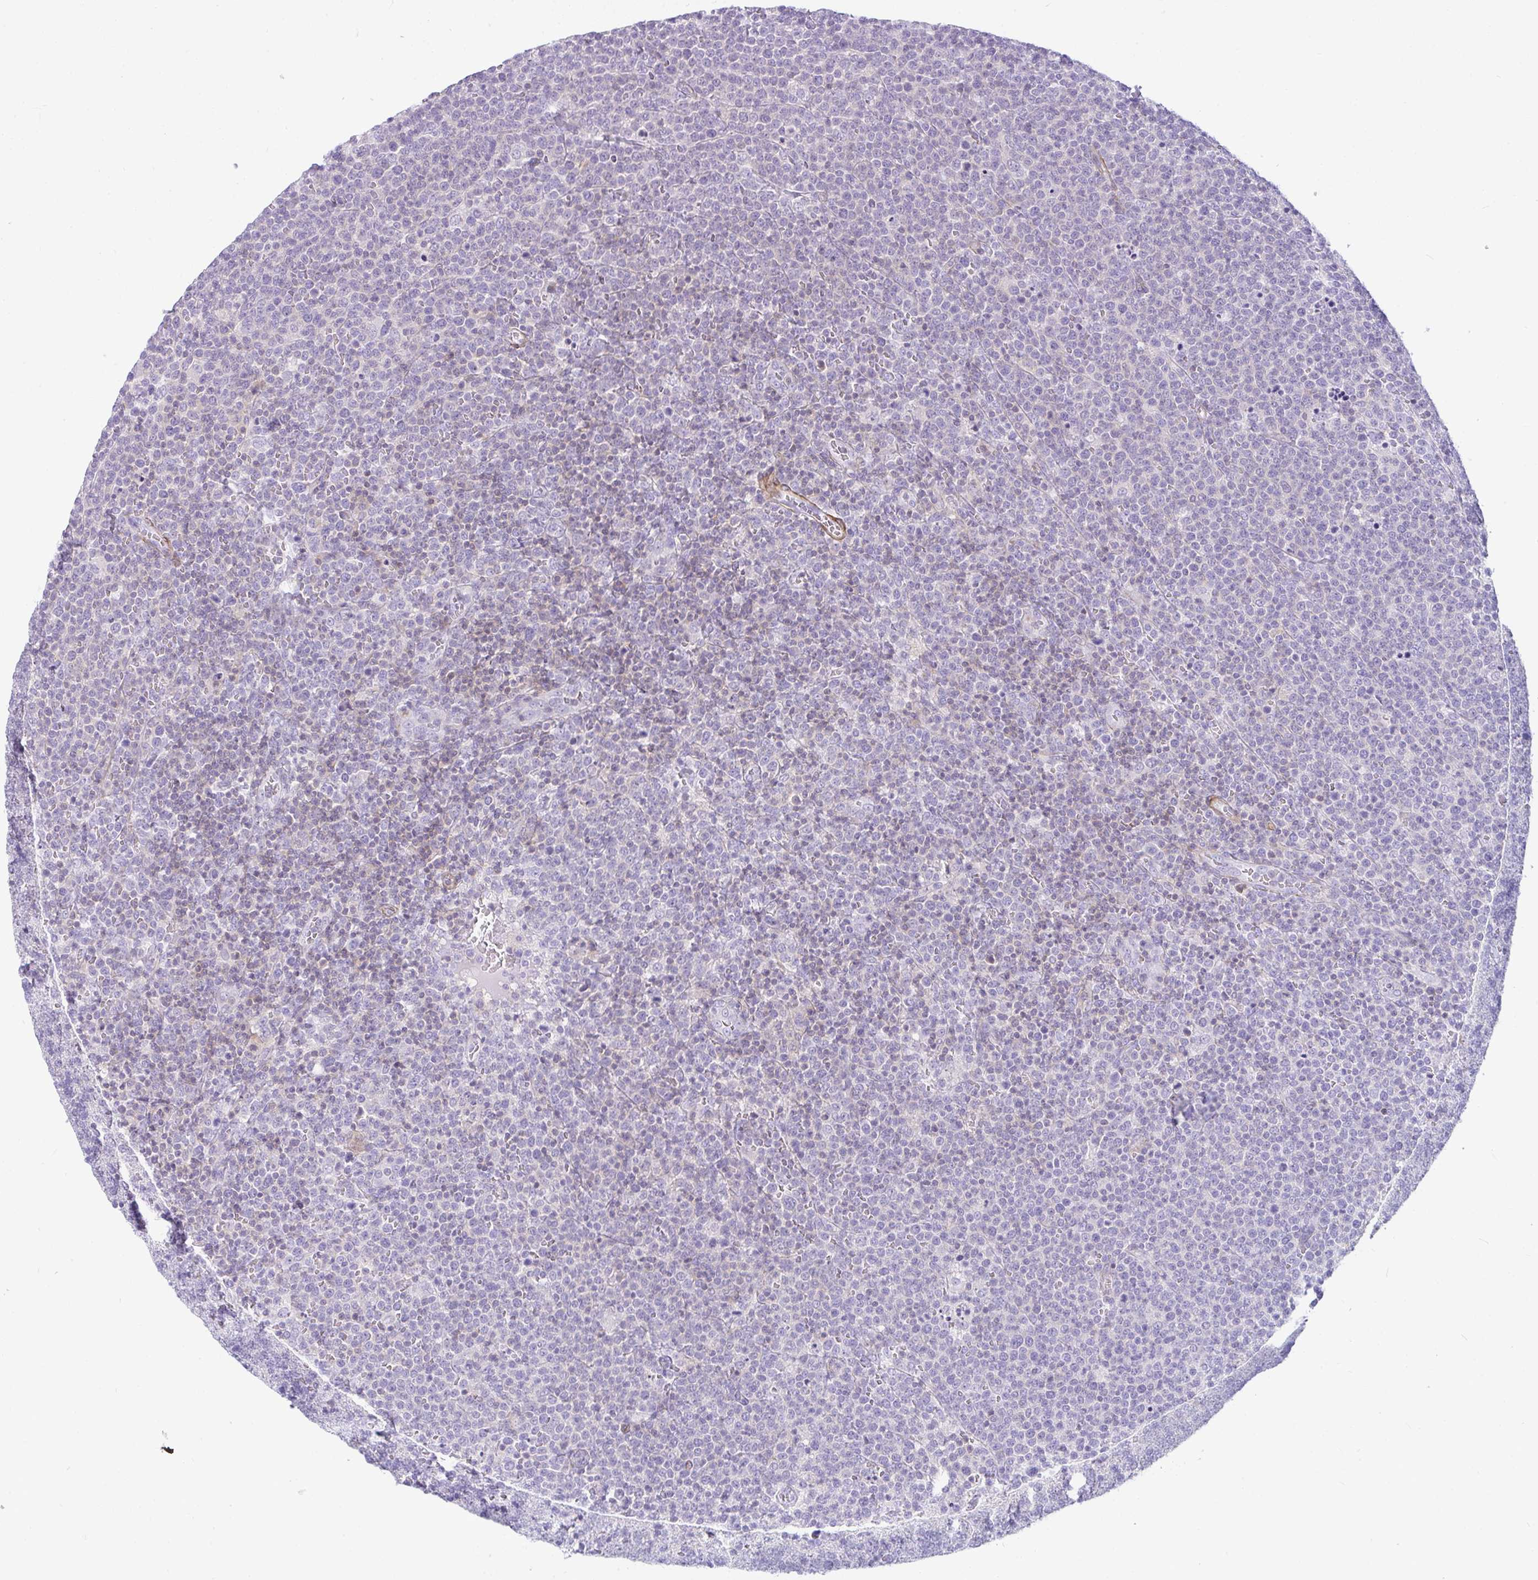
{"staining": {"intensity": "negative", "quantity": "none", "location": "none"}, "tissue": "lymphoma", "cell_type": "Tumor cells", "image_type": "cancer", "snomed": [{"axis": "morphology", "description": "Malignant lymphoma, non-Hodgkin's type, High grade"}, {"axis": "topography", "description": "Lymph node"}], "caption": "A histopathology image of lymphoma stained for a protein shows no brown staining in tumor cells.", "gene": "CDRT15", "patient": {"sex": "male", "age": 61}}